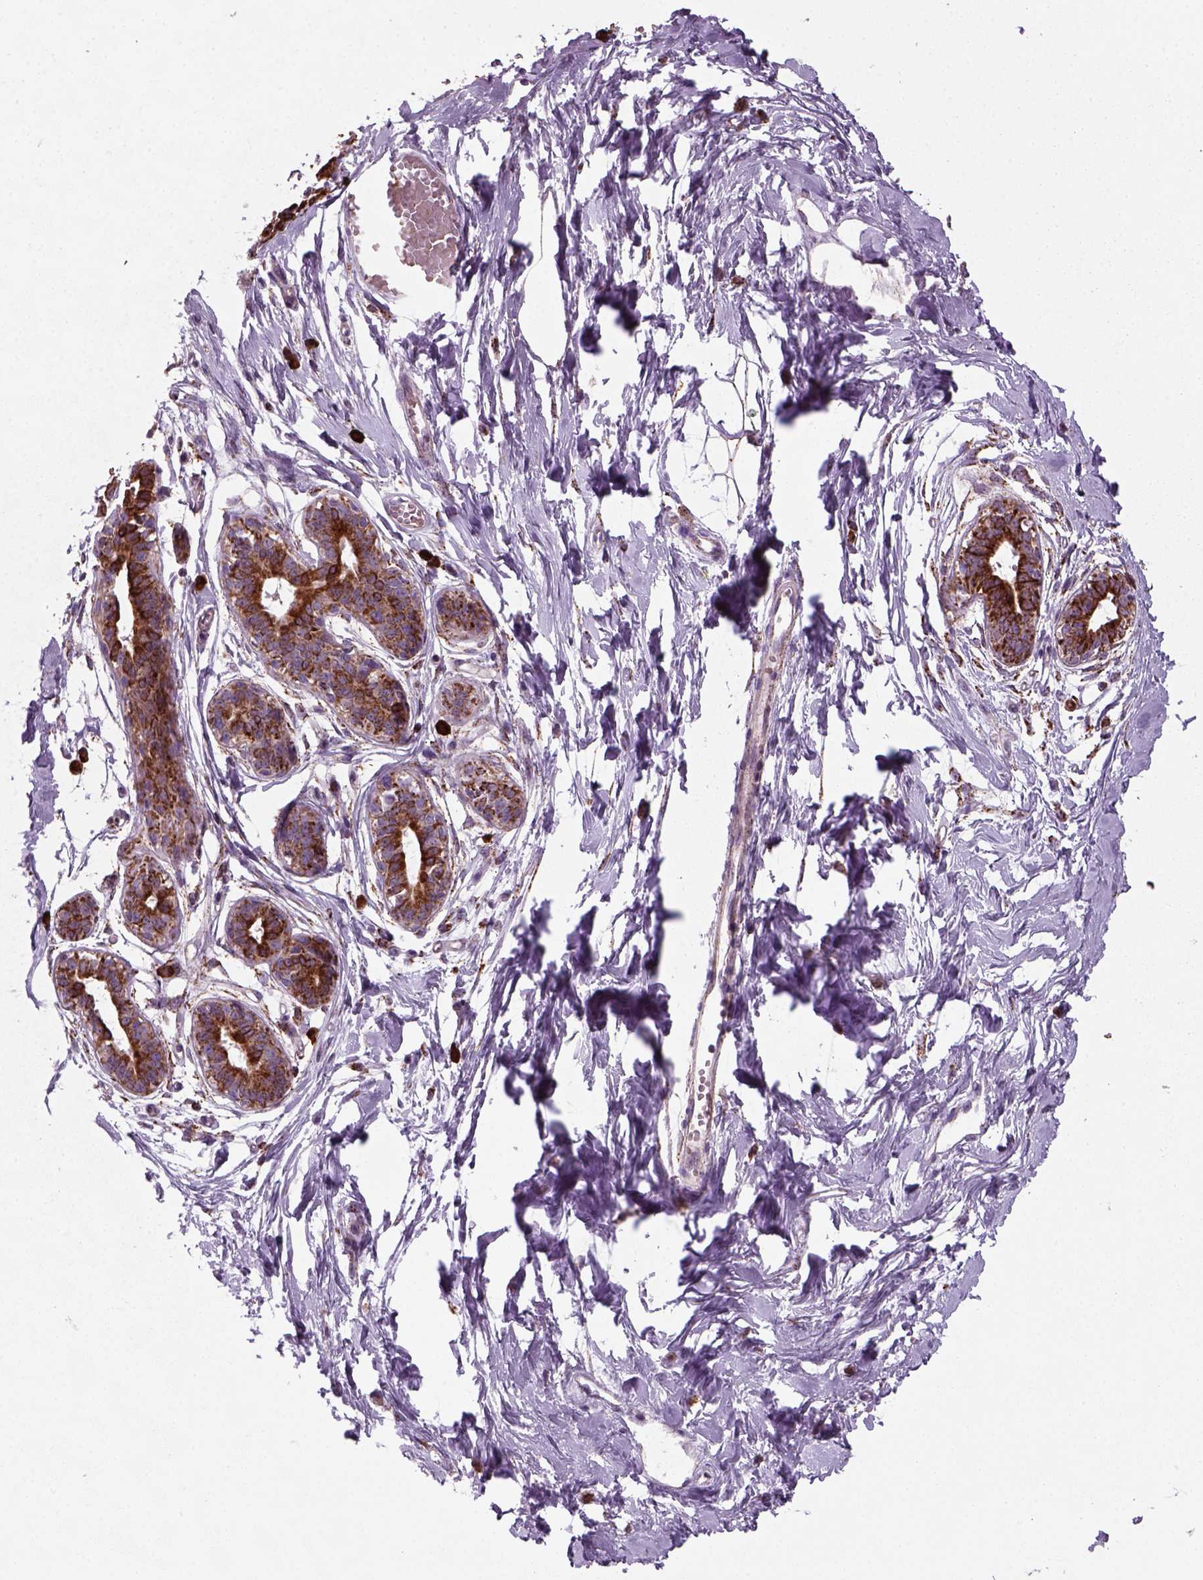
{"staining": {"intensity": "weak", "quantity": ">75%", "location": "cytoplasmic/membranous"}, "tissue": "breast", "cell_type": "Adipocytes", "image_type": "normal", "snomed": [{"axis": "morphology", "description": "Normal tissue, NOS"}, {"axis": "topography", "description": "Breast"}], "caption": "An immunohistochemistry (IHC) histopathology image of benign tissue is shown. Protein staining in brown labels weak cytoplasmic/membranous positivity in breast within adipocytes.", "gene": "NUDT16L1", "patient": {"sex": "female", "age": 45}}